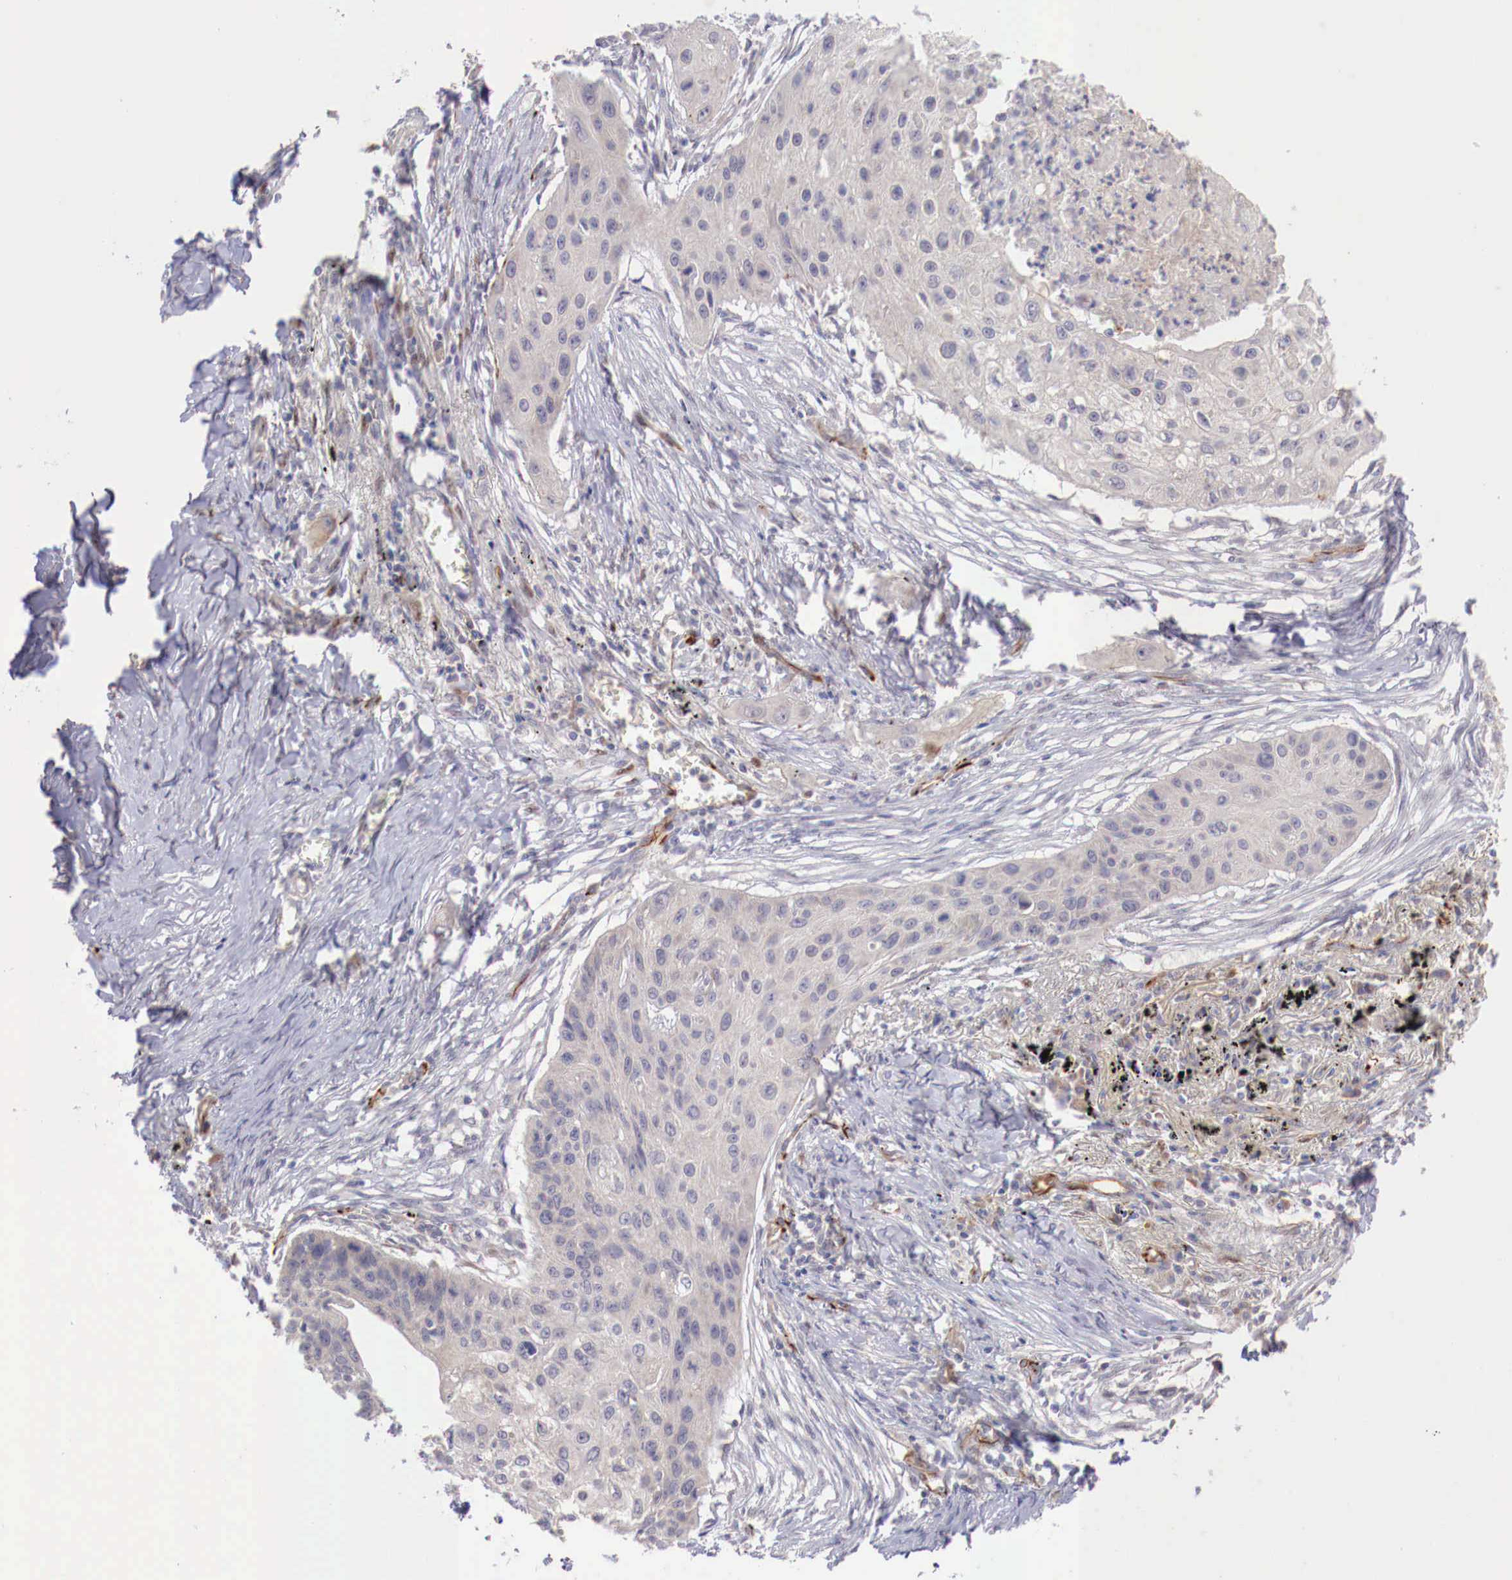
{"staining": {"intensity": "negative", "quantity": "none", "location": "none"}, "tissue": "lung cancer", "cell_type": "Tumor cells", "image_type": "cancer", "snomed": [{"axis": "morphology", "description": "Squamous cell carcinoma, NOS"}, {"axis": "topography", "description": "Lung"}], "caption": "The photomicrograph reveals no staining of tumor cells in lung squamous cell carcinoma. Brightfield microscopy of IHC stained with DAB (brown) and hematoxylin (blue), captured at high magnification.", "gene": "WT1", "patient": {"sex": "male", "age": 71}}